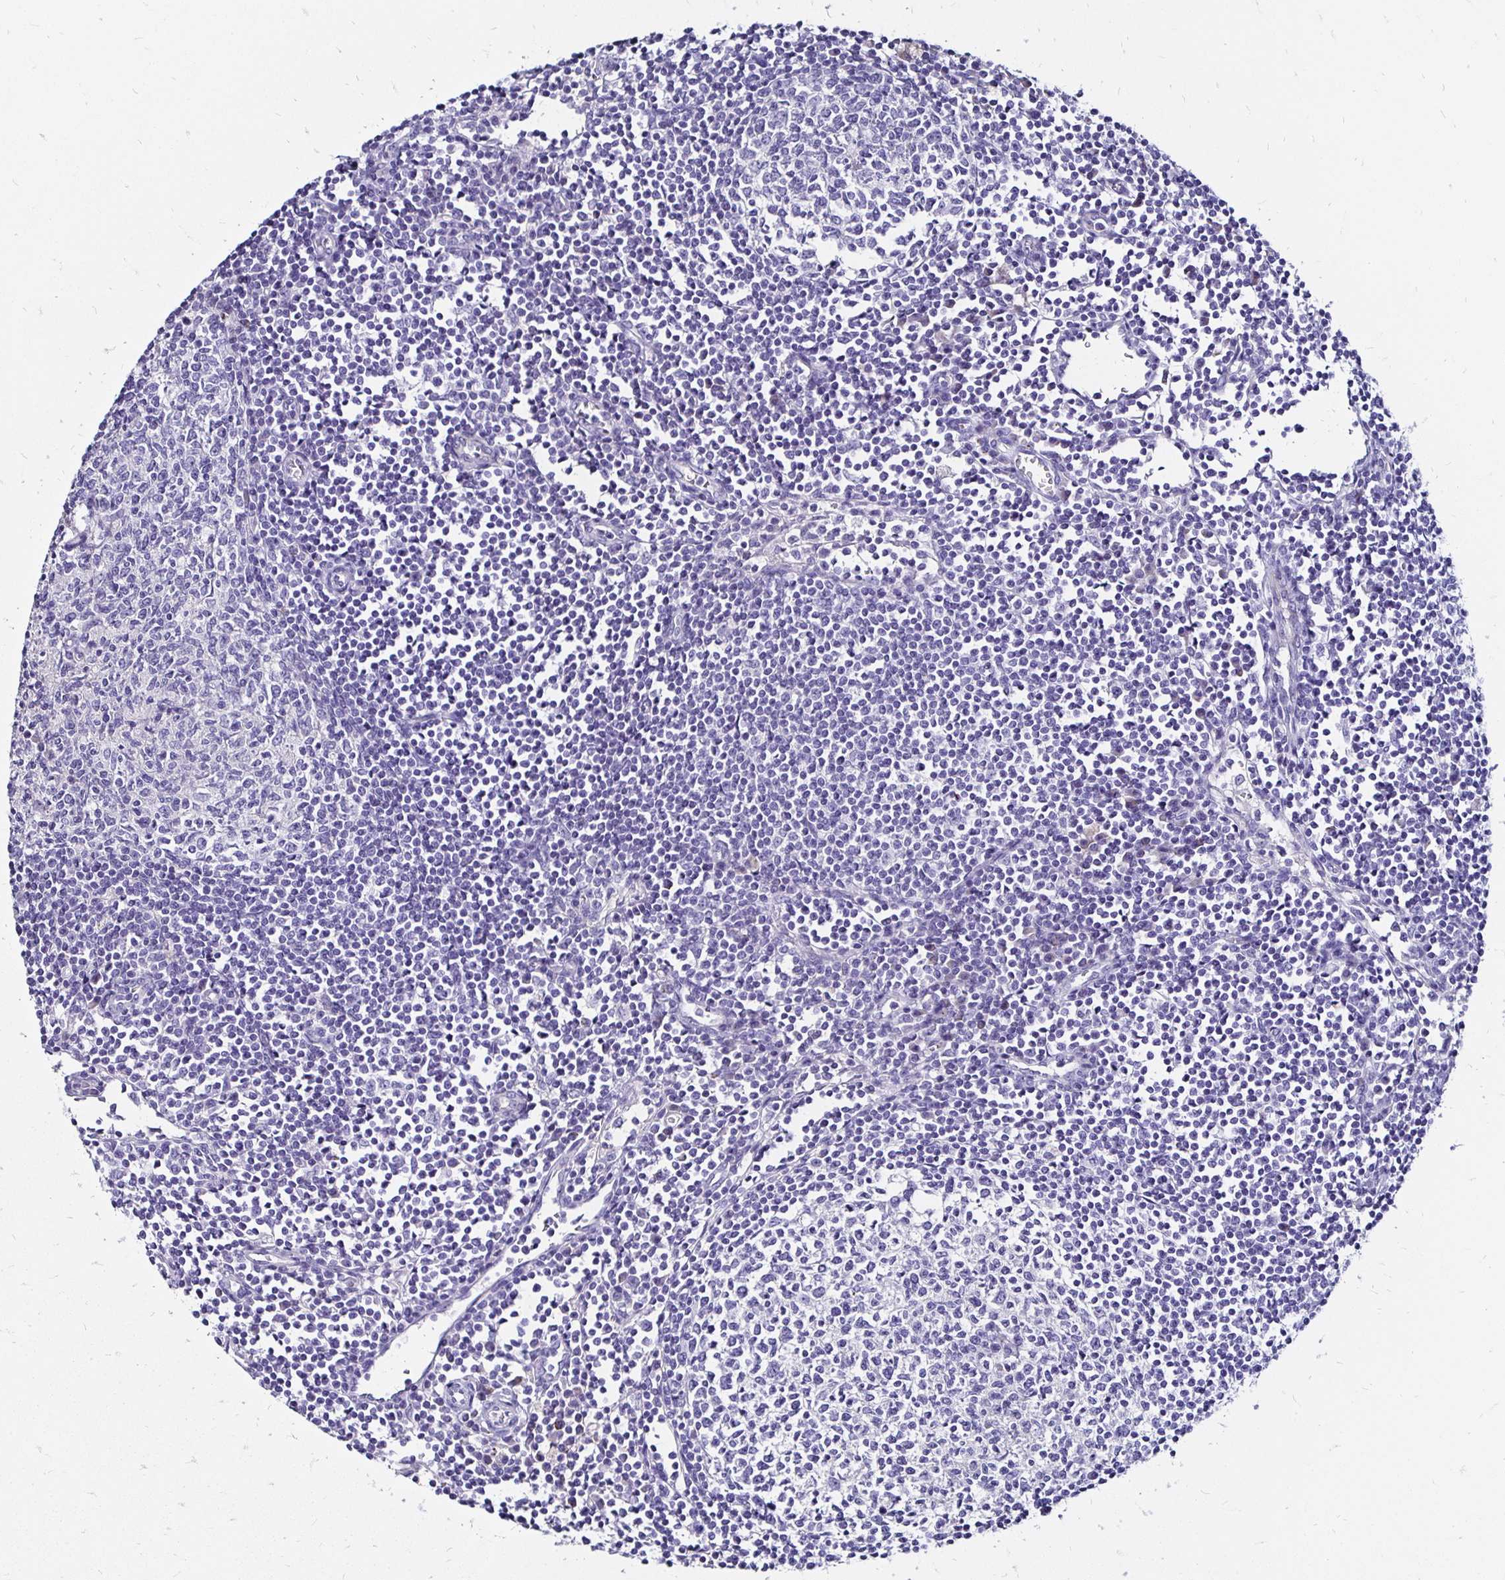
{"staining": {"intensity": "negative", "quantity": "none", "location": "none"}, "tissue": "lymph node", "cell_type": "Germinal center cells", "image_type": "normal", "snomed": [{"axis": "morphology", "description": "Normal tissue, NOS"}, {"axis": "topography", "description": "Lymph node"}], "caption": "Immunohistochemical staining of normal lymph node demonstrates no significant positivity in germinal center cells.", "gene": "KCNT1", "patient": {"sex": "male", "age": 67}}